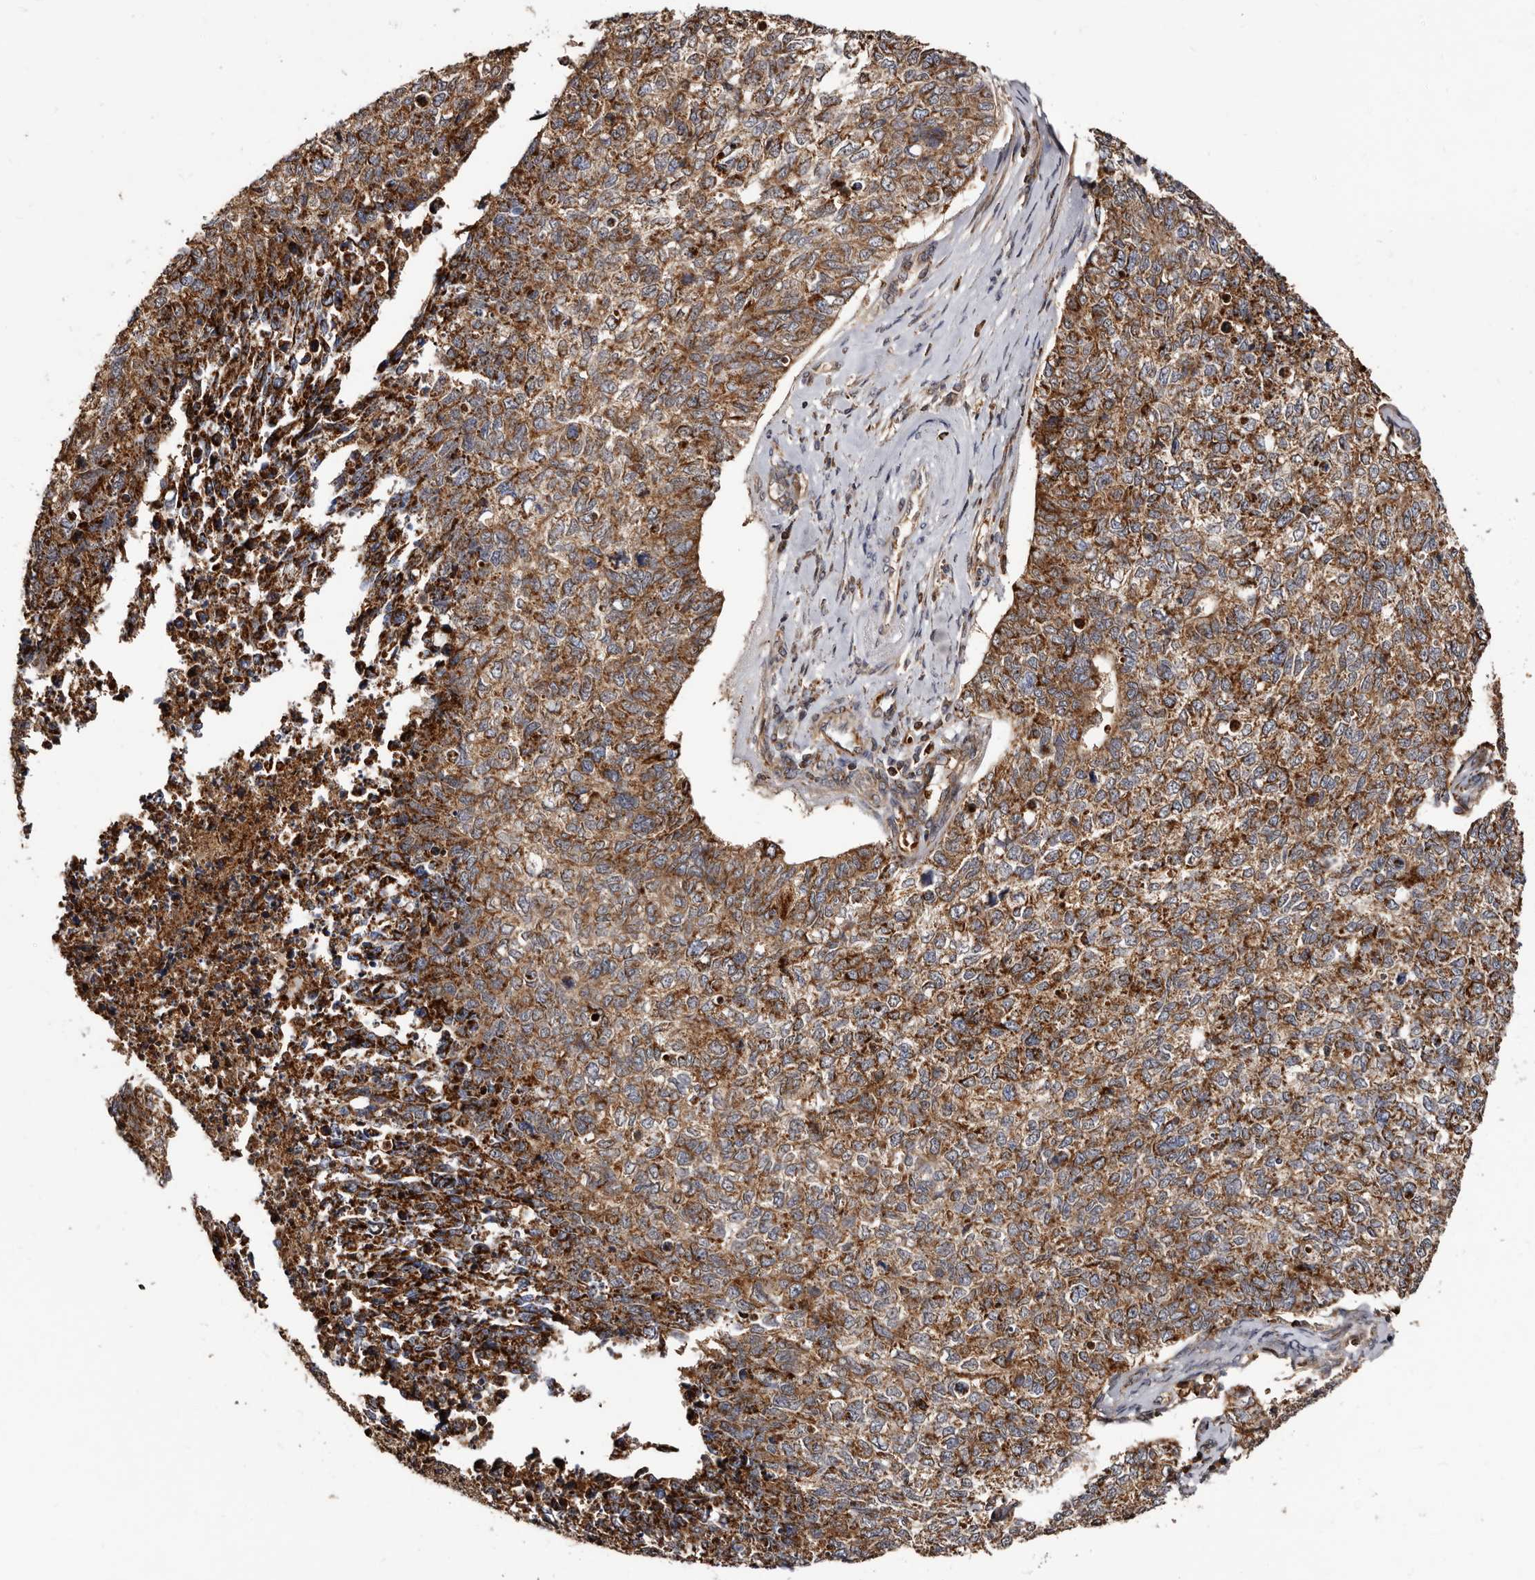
{"staining": {"intensity": "strong", "quantity": ">75%", "location": "cytoplasmic/membranous"}, "tissue": "cervical cancer", "cell_type": "Tumor cells", "image_type": "cancer", "snomed": [{"axis": "morphology", "description": "Squamous cell carcinoma, NOS"}, {"axis": "topography", "description": "Cervix"}], "caption": "The histopathology image demonstrates staining of cervical squamous cell carcinoma, revealing strong cytoplasmic/membranous protein positivity (brown color) within tumor cells.", "gene": "BAX", "patient": {"sex": "female", "age": 63}}